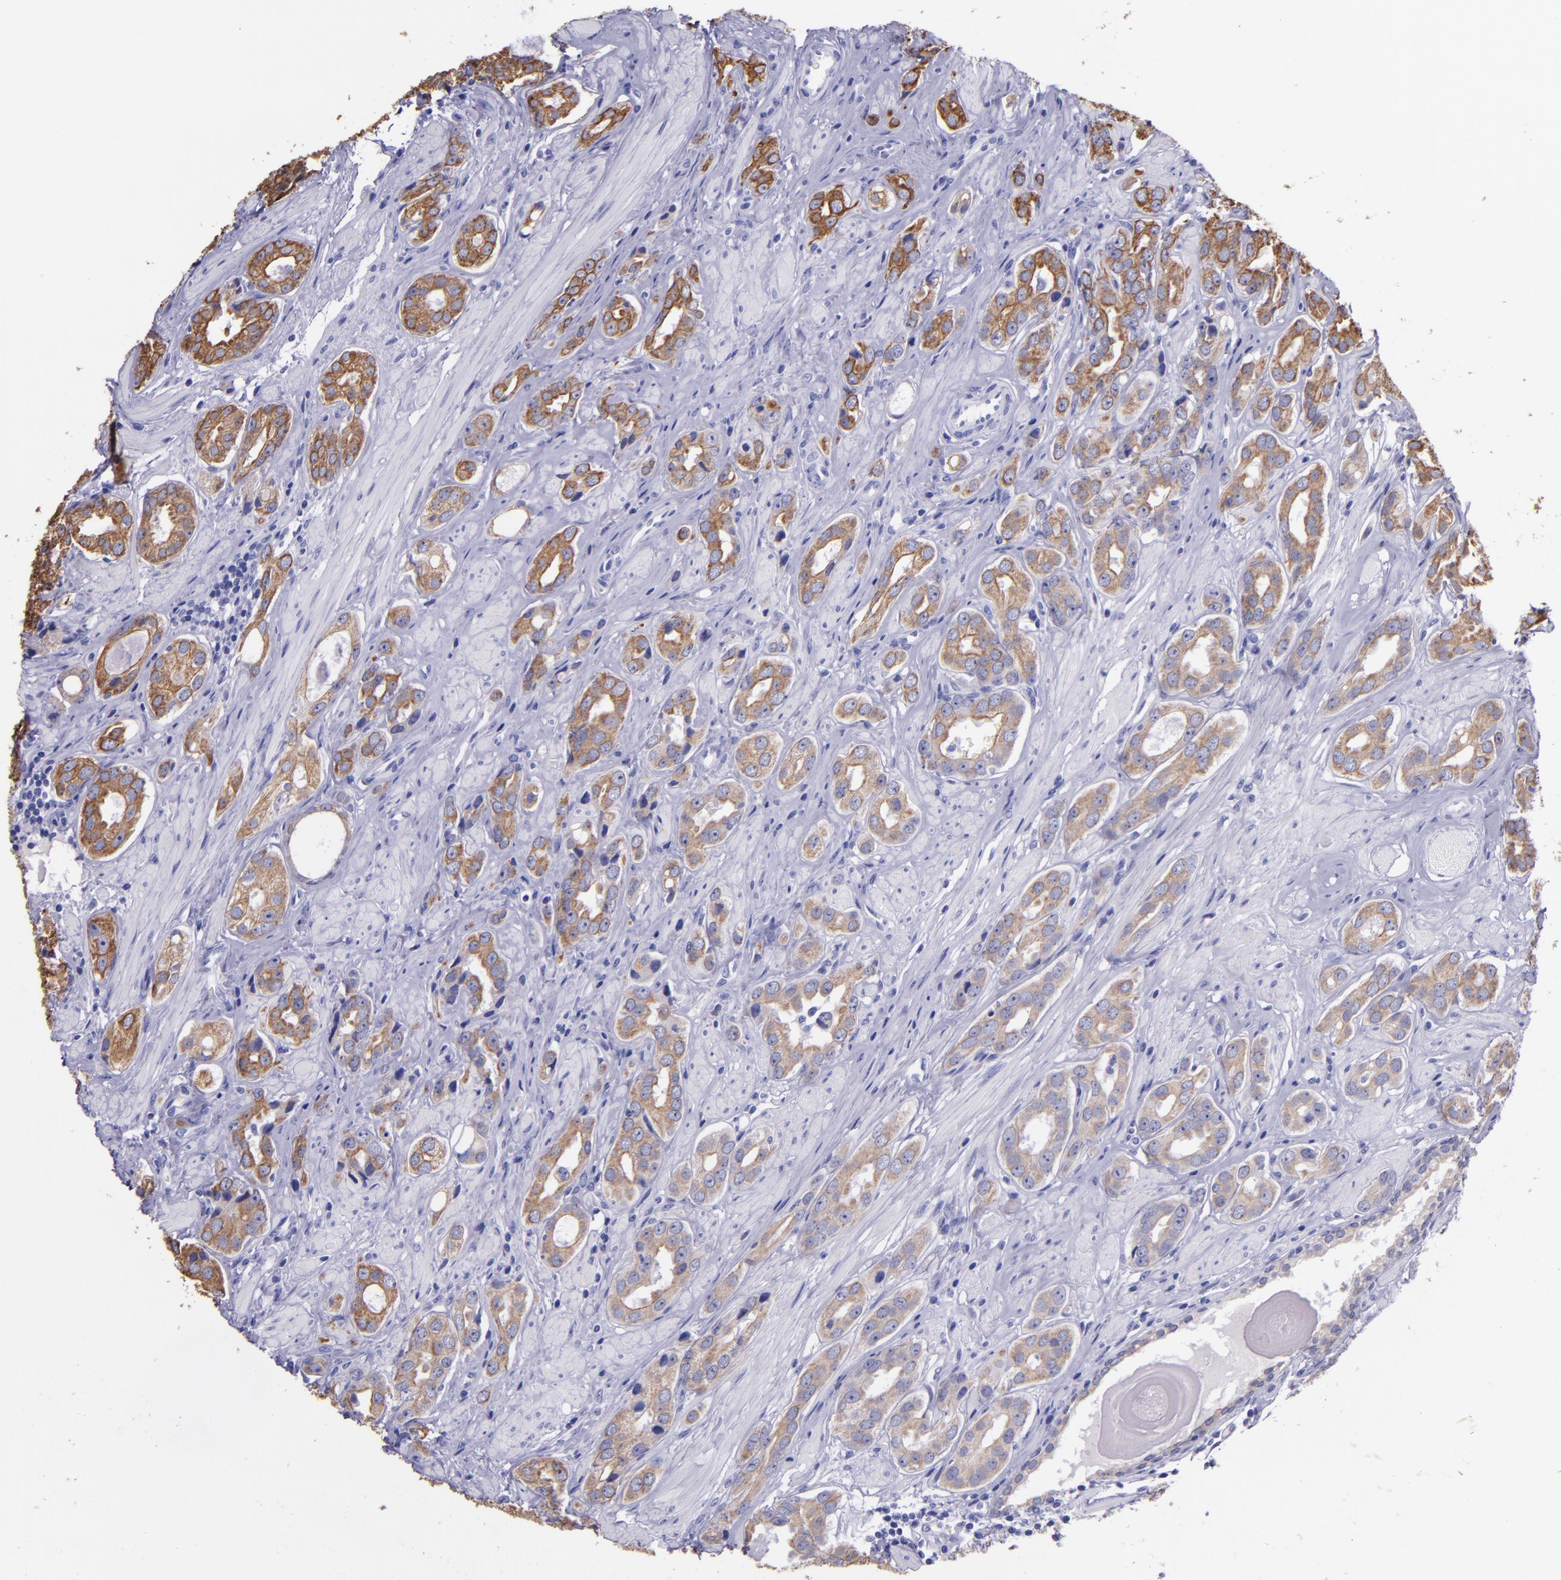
{"staining": {"intensity": "moderate", "quantity": ">75%", "location": "cytoplasmic/membranous"}, "tissue": "prostate cancer", "cell_type": "Tumor cells", "image_type": "cancer", "snomed": [{"axis": "morphology", "description": "Adenocarcinoma, Medium grade"}, {"axis": "topography", "description": "Prostate"}], "caption": "Immunohistochemistry (IHC) of adenocarcinoma (medium-grade) (prostate) displays medium levels of moderate cytoplasmic/membranous expression in about >75% of tumor cells. Ihc stains the protein in brown and the nuclei are stained blue.", "gene": "KRT4", "patient": {"sex": "male", "age": 53}}